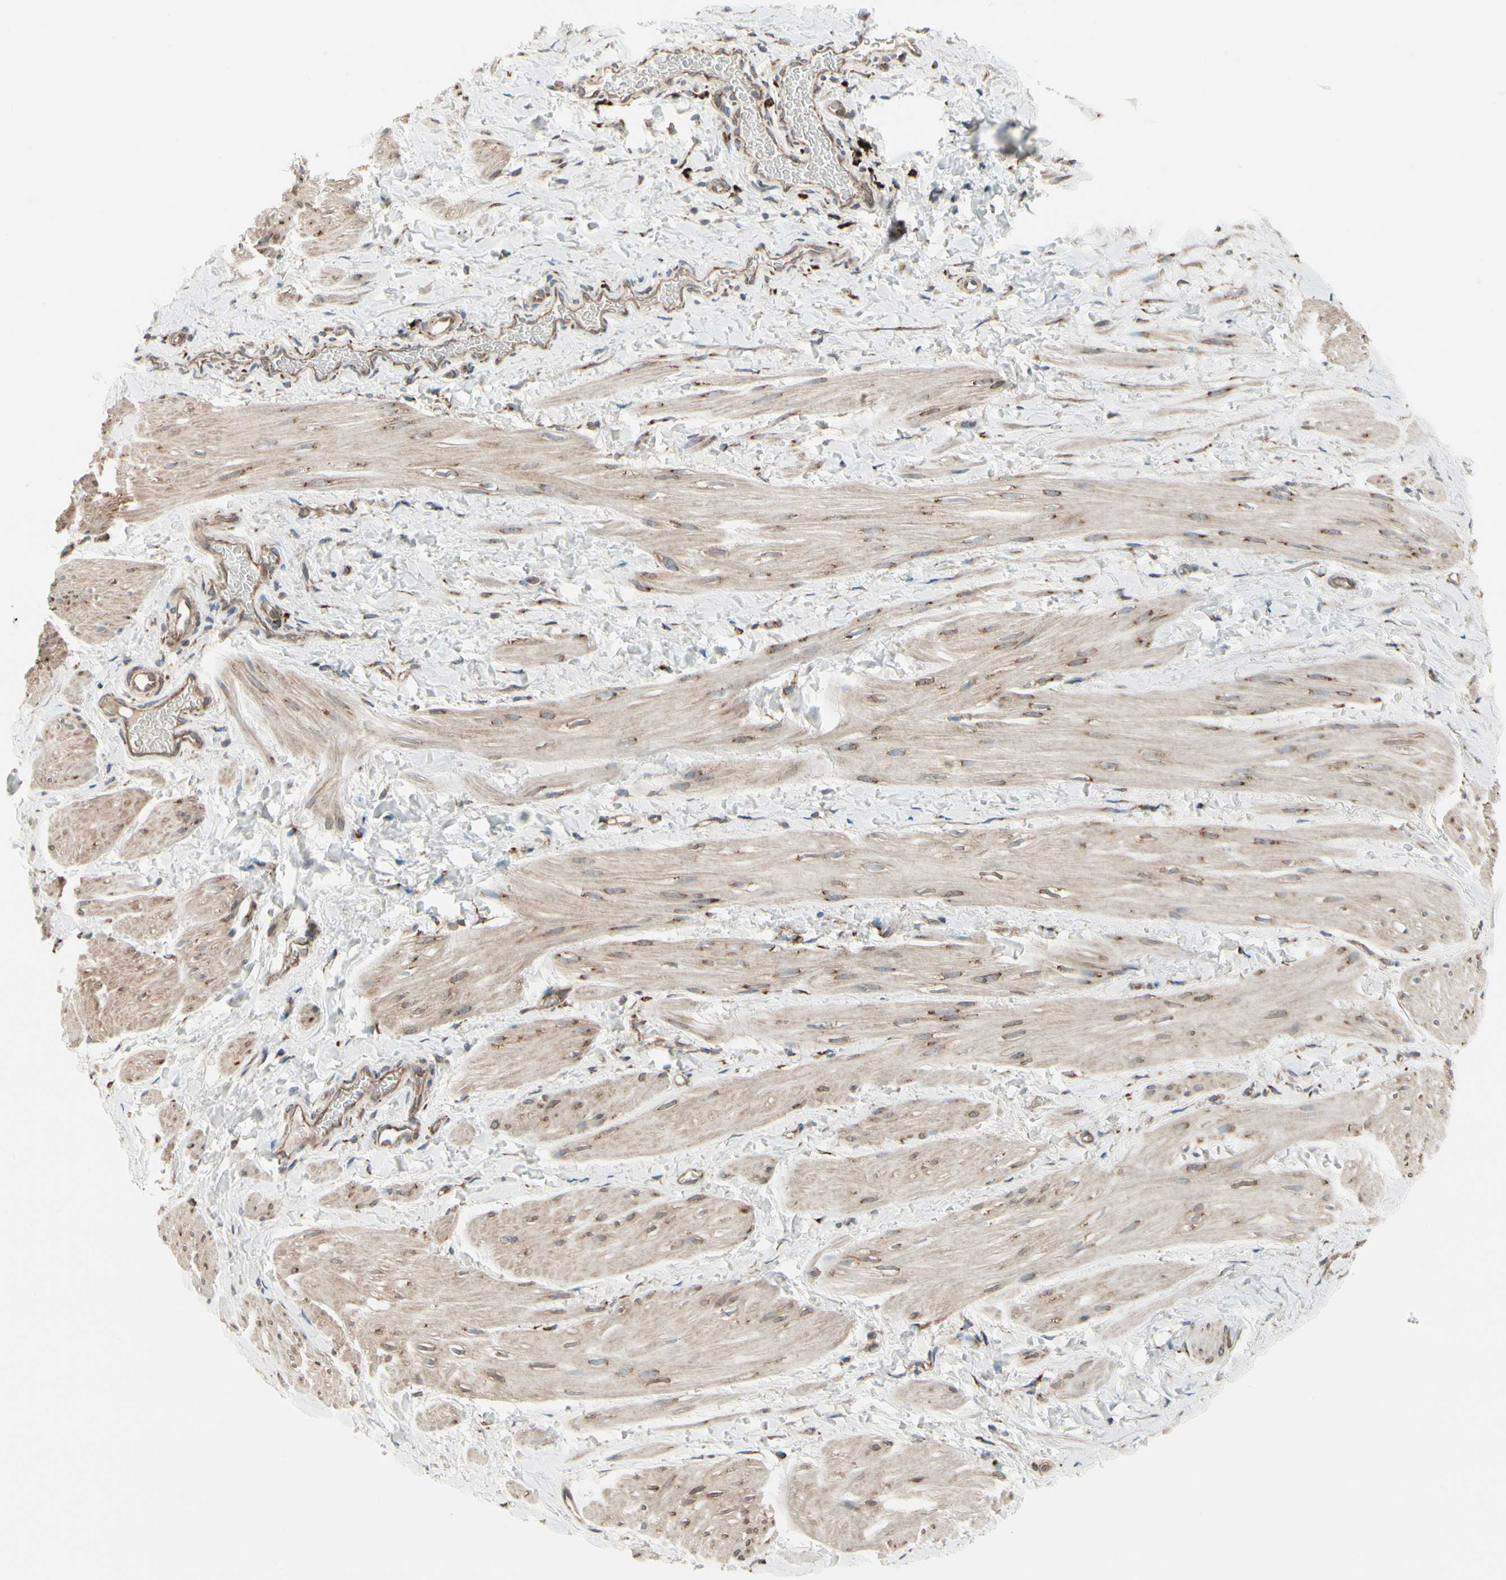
{"staining": {"intensity": "weak", "quantity": "25%-75%", "location": "cytoplasmic/membranous"}, "tissue": "smooth muscle", "cell_type": "Smooth muscle cells", "image_type": "normal", "snomed": [{"axis": "morphology", "description": "Normal tissue, NOS"}, {"axis": "topography", "description": "Smooth muscle"}], "caption": "Immunohistochemical staining of unremarkable smooth muscle reveals low levels of weak cytoplasmic/membranous staining in approximately 25%-75% of smooth muscle cells. The staining is performed using DAB brown chromogen to label protein expression. The nuclei are counter-stained blue using hematoxylin.", "gene": "FNDC3A", "patient": {"sex": "male", "age": 16}}